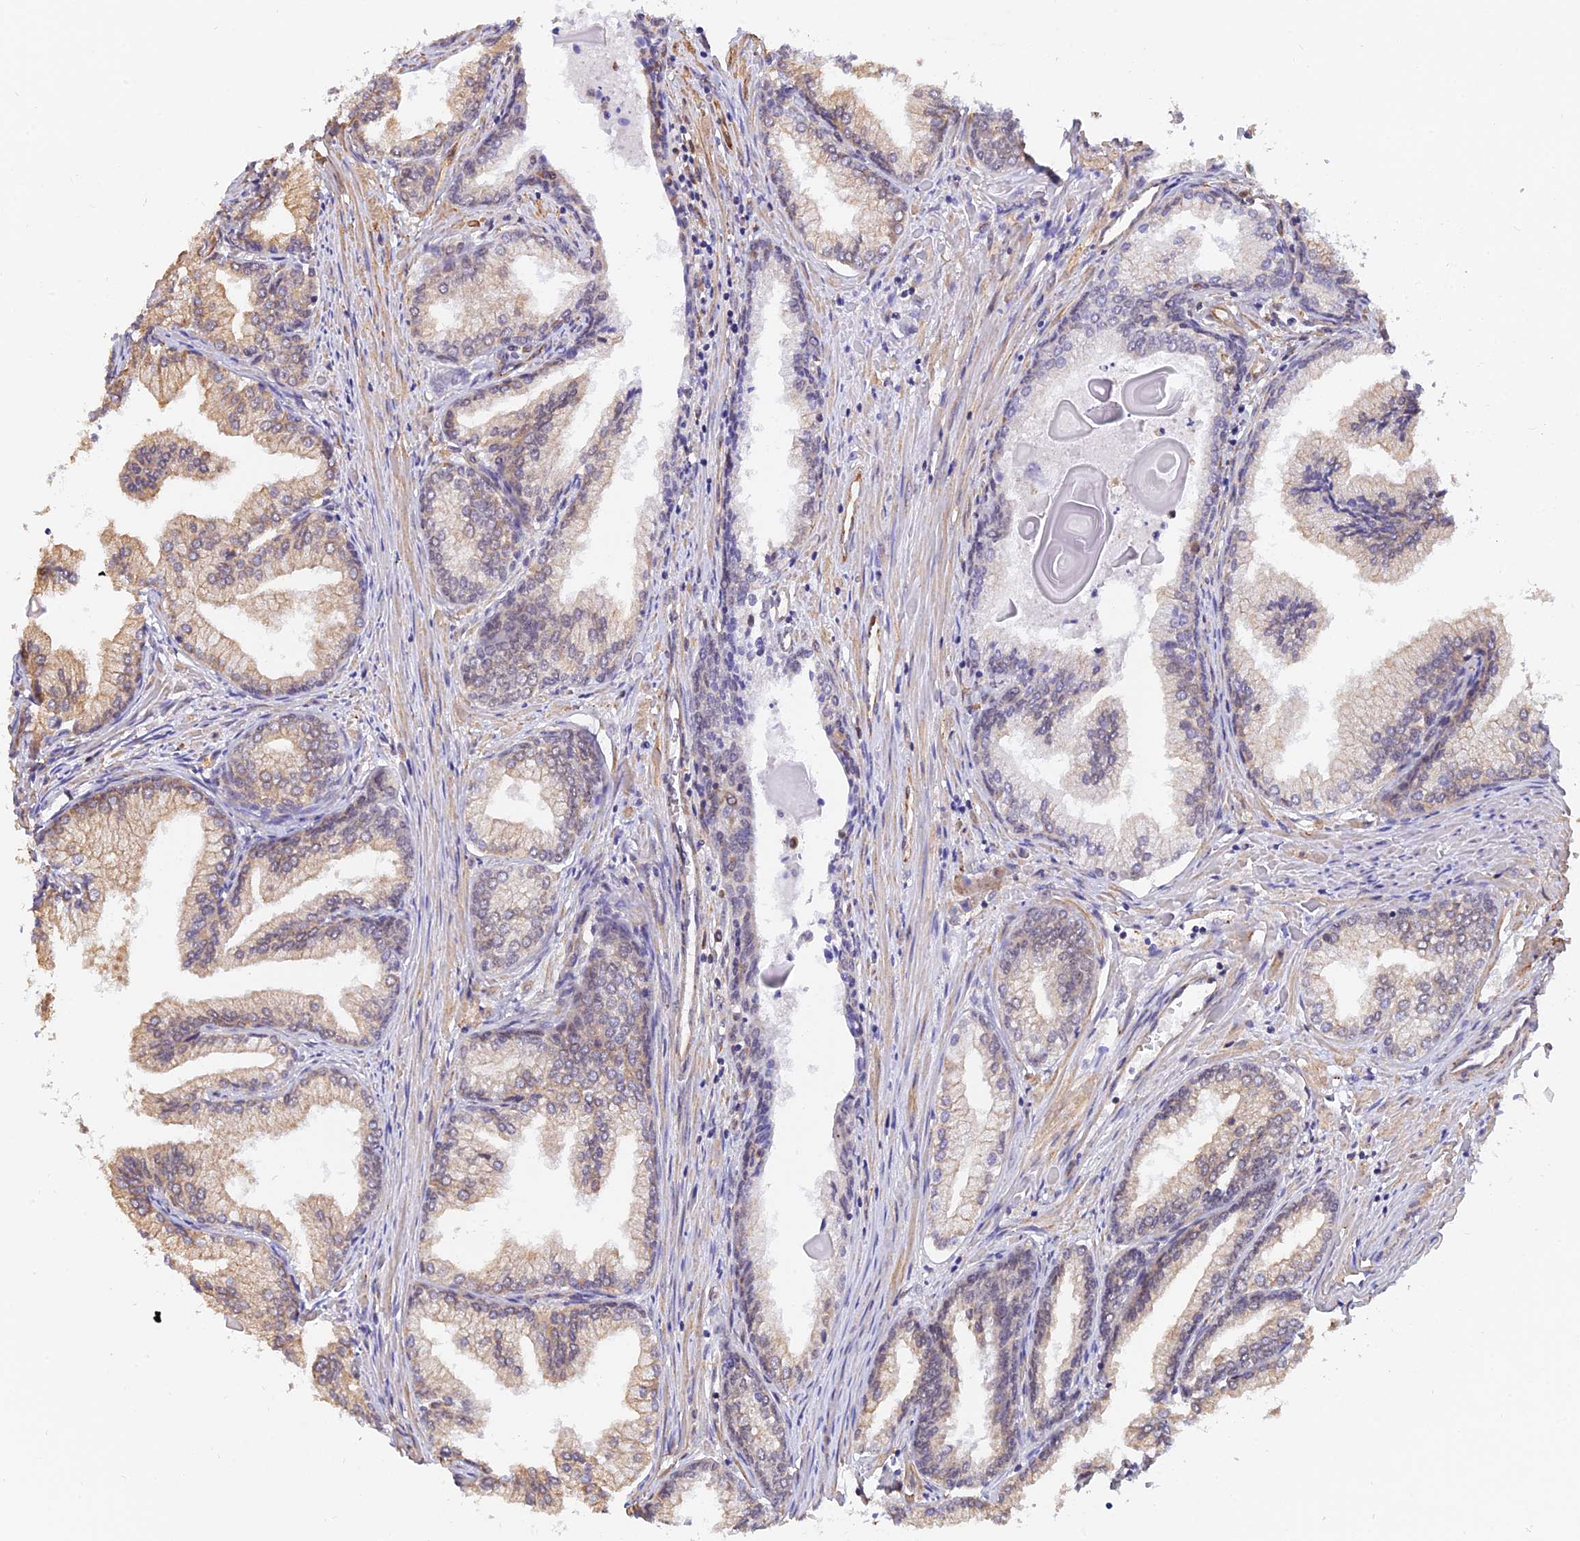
{"staining": {"intensity": "weak", "quantity": "25%-75%", "location": "cytoplasmic/membranous,nuclear"}, "tissue": "prostate cancer", "cell_type": "Tumor cells", "image_type": "cancer", "snomed": [{"axis": "morphology", "description": "Adenocarcinoma, High grade"}, {"axis": "topography", "description": "Prostate"}], "caption": "Immunohistochemistry (IHC) image of prostate cancer stained for a protein (brown), which shows low levels of weak cytoplasmic/membranous and nuclear staining in about 25%-75% of tumor cells.", "gene": "PAGR1", "patient": {"sex": "male", "age": 68}}